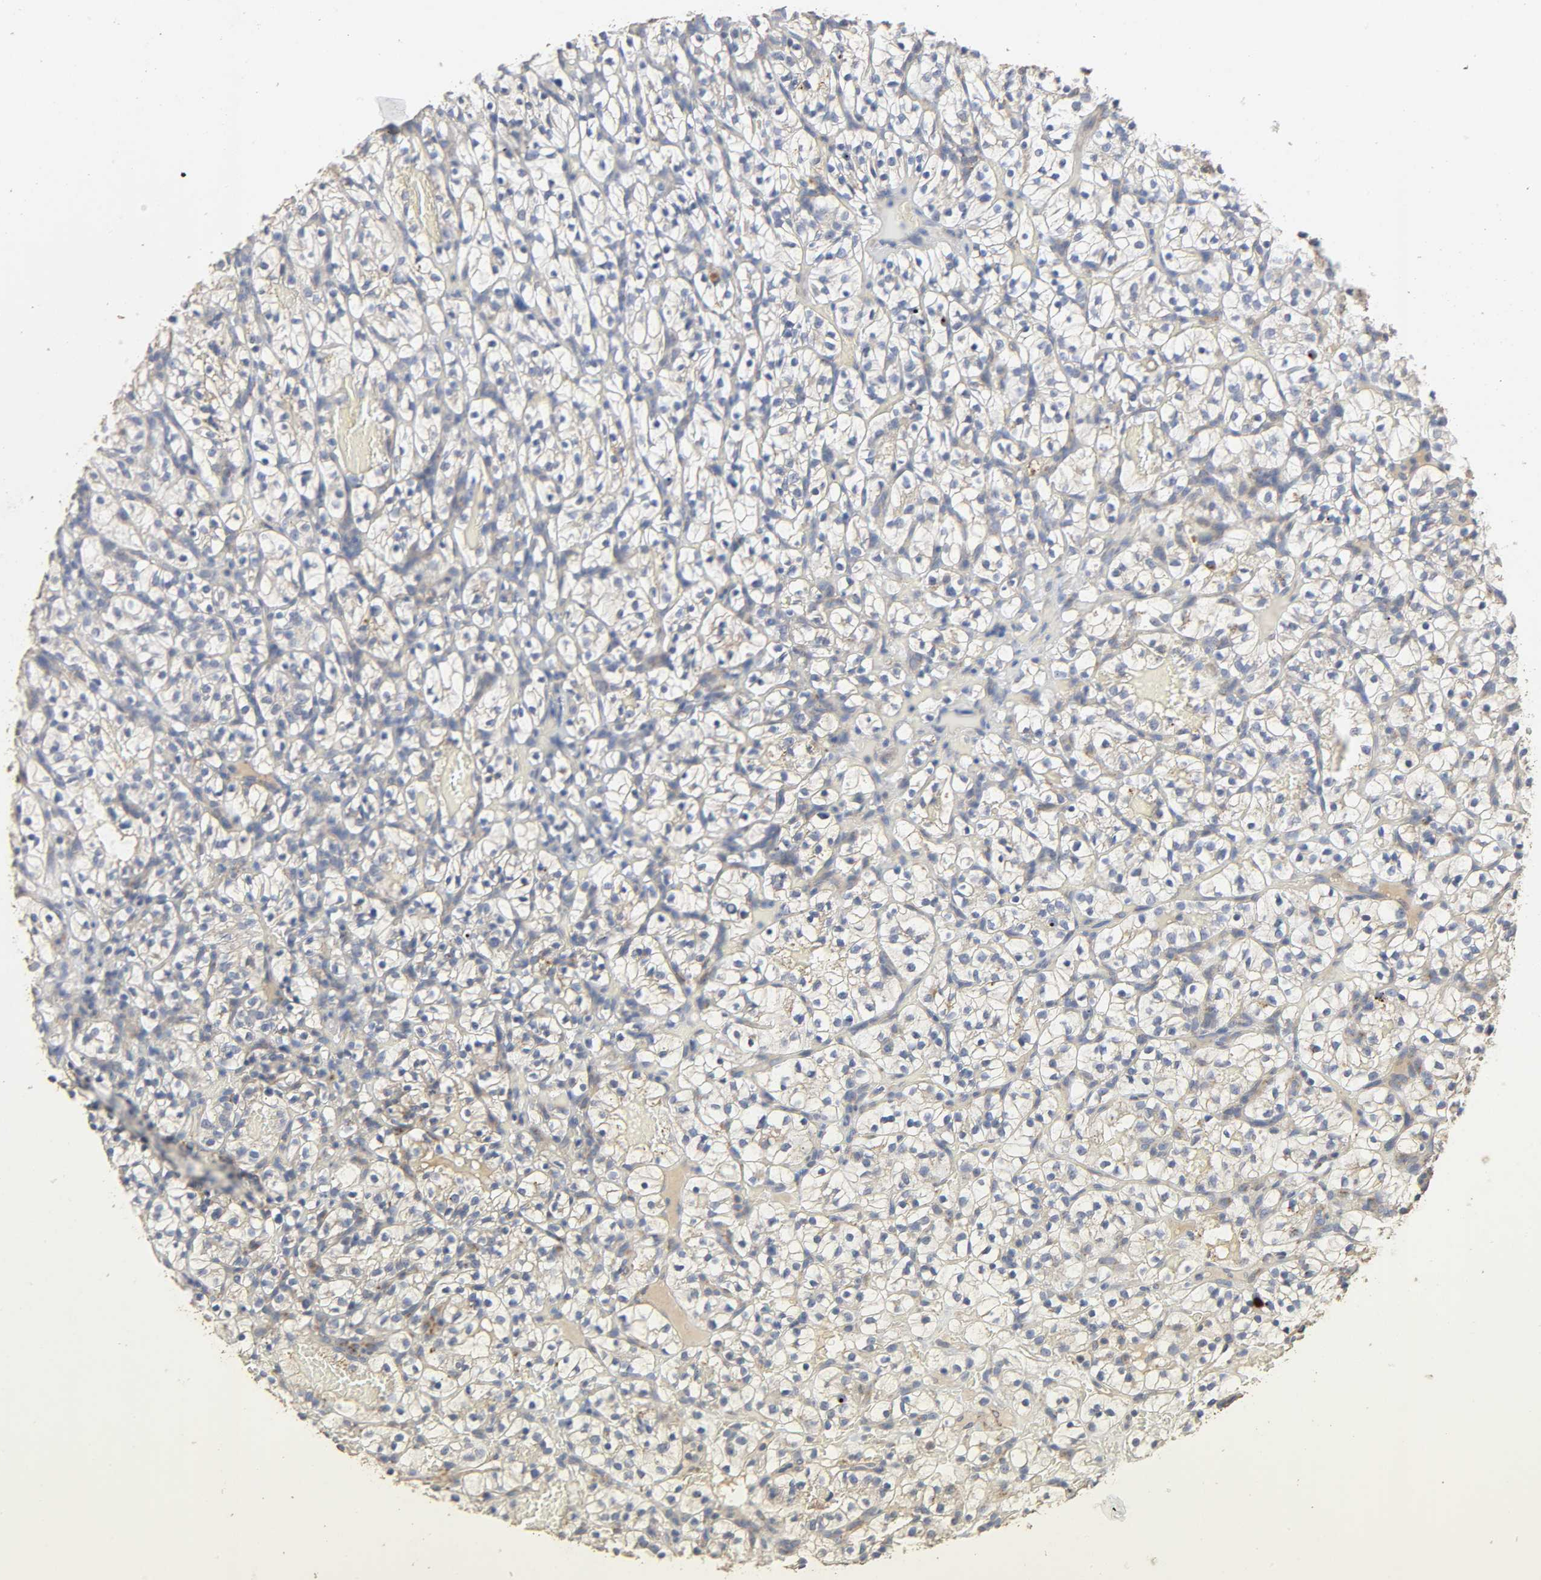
{"staining": {"intensity": "negative", "quantity": "none", "location": "none"}, "tissue": "renal cancer", "cell_type": "Tumor cells", "image_type": "cancer", "snomed": [{"axis": "morphology", "description": "Adenocarcinoma, NOS"}, {"axis": "topography", "description": "Kidney"}], "caption": "IHC image of neoplastic tissue: renal cancer stained with DAB (3,3'-diaminobenzidine) displays no significant protein staining in tumor cells.", "gene": "NDUFS3", "patient": {"sex": "female", "age": 57}}